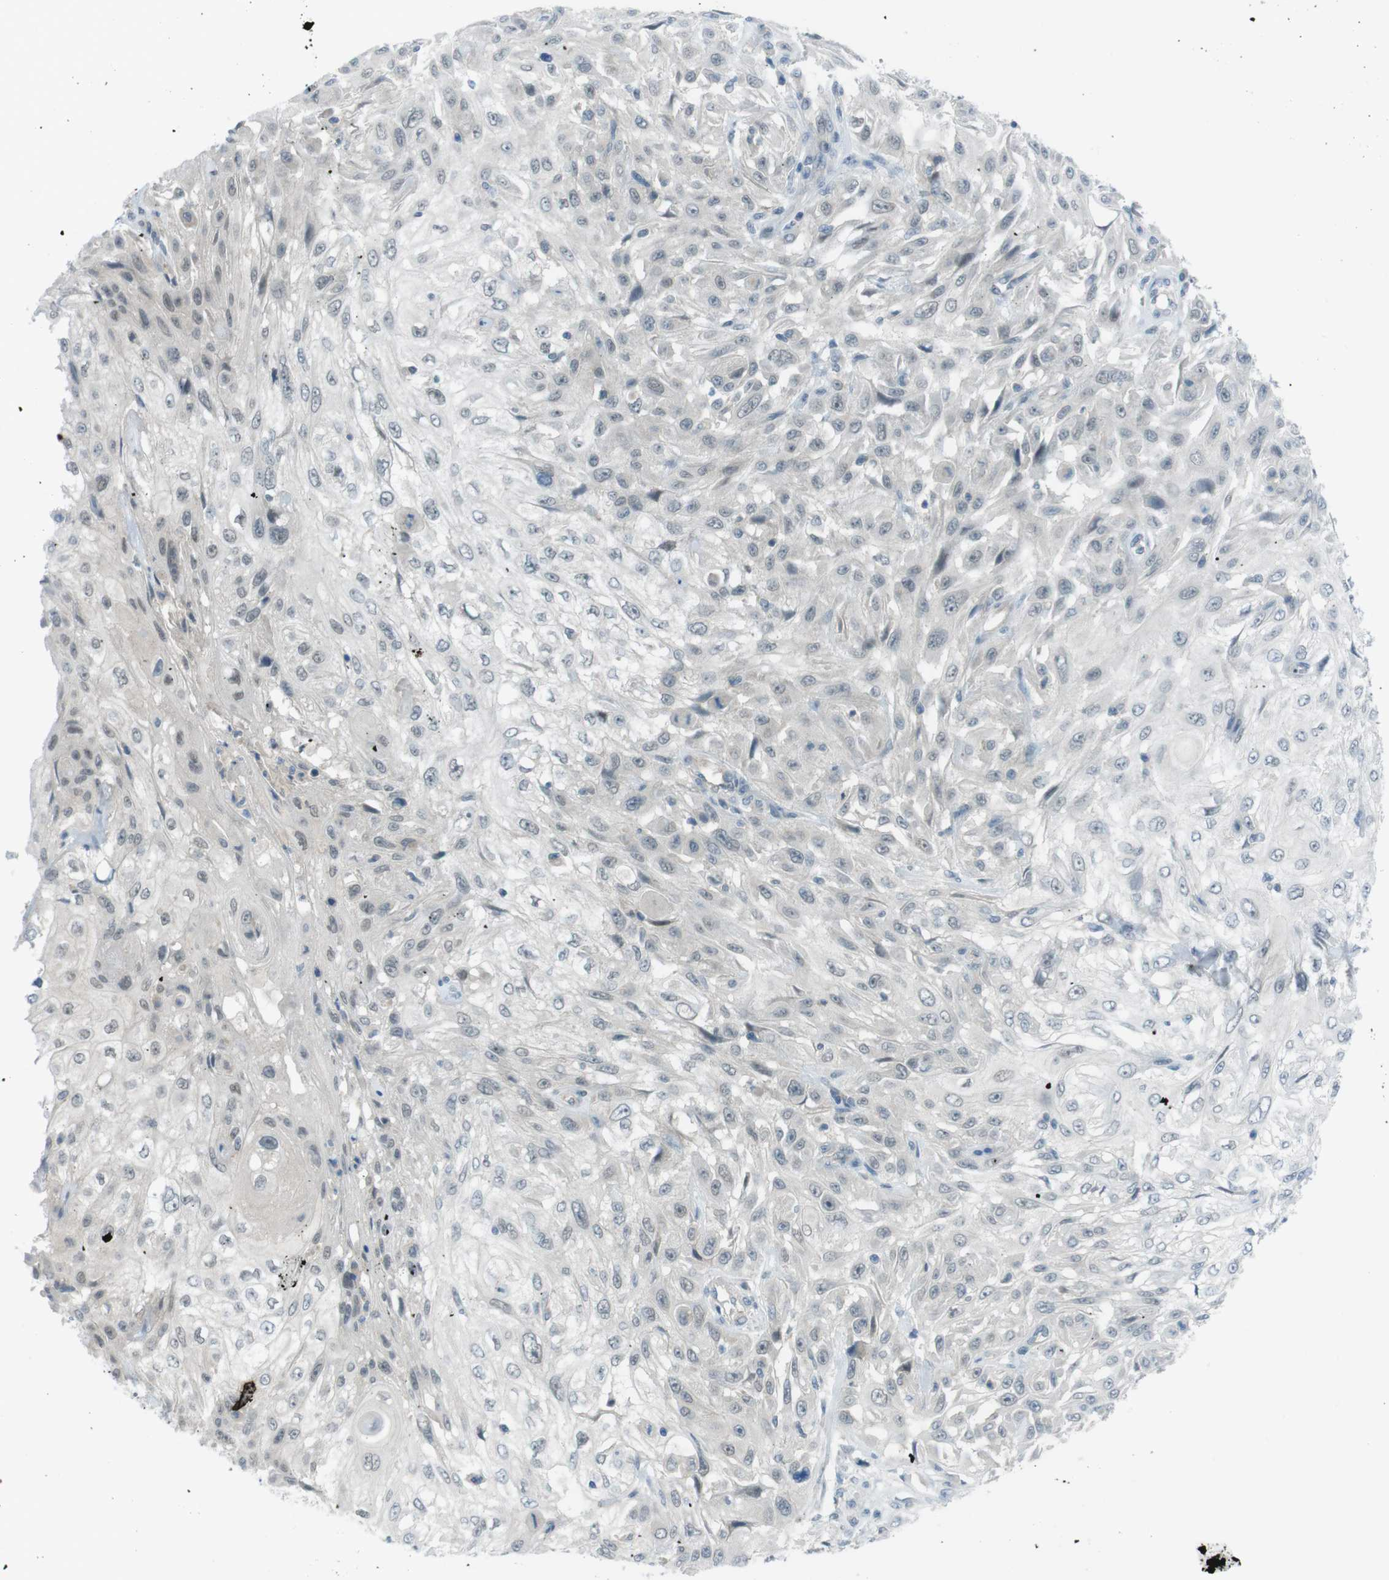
{"staining": {"intensity": "negative", "quantity": "none", "location": "none"}, "tissue": "skin cancer", "cell_type": "Tumor cells", "image_type": "cancer", "snomed": [{"axis": "morphology", "description": "Squamous cell carcinoma, NOS"}, {"axis": "topography", "description": "Skin"}], "caption": "Protein analysis of squamous cell carcinoma (skin) shows no significant staining in tumor cells.", "gene": "ZDHHC20", "patient": {"sex": "male", "age": 75}}